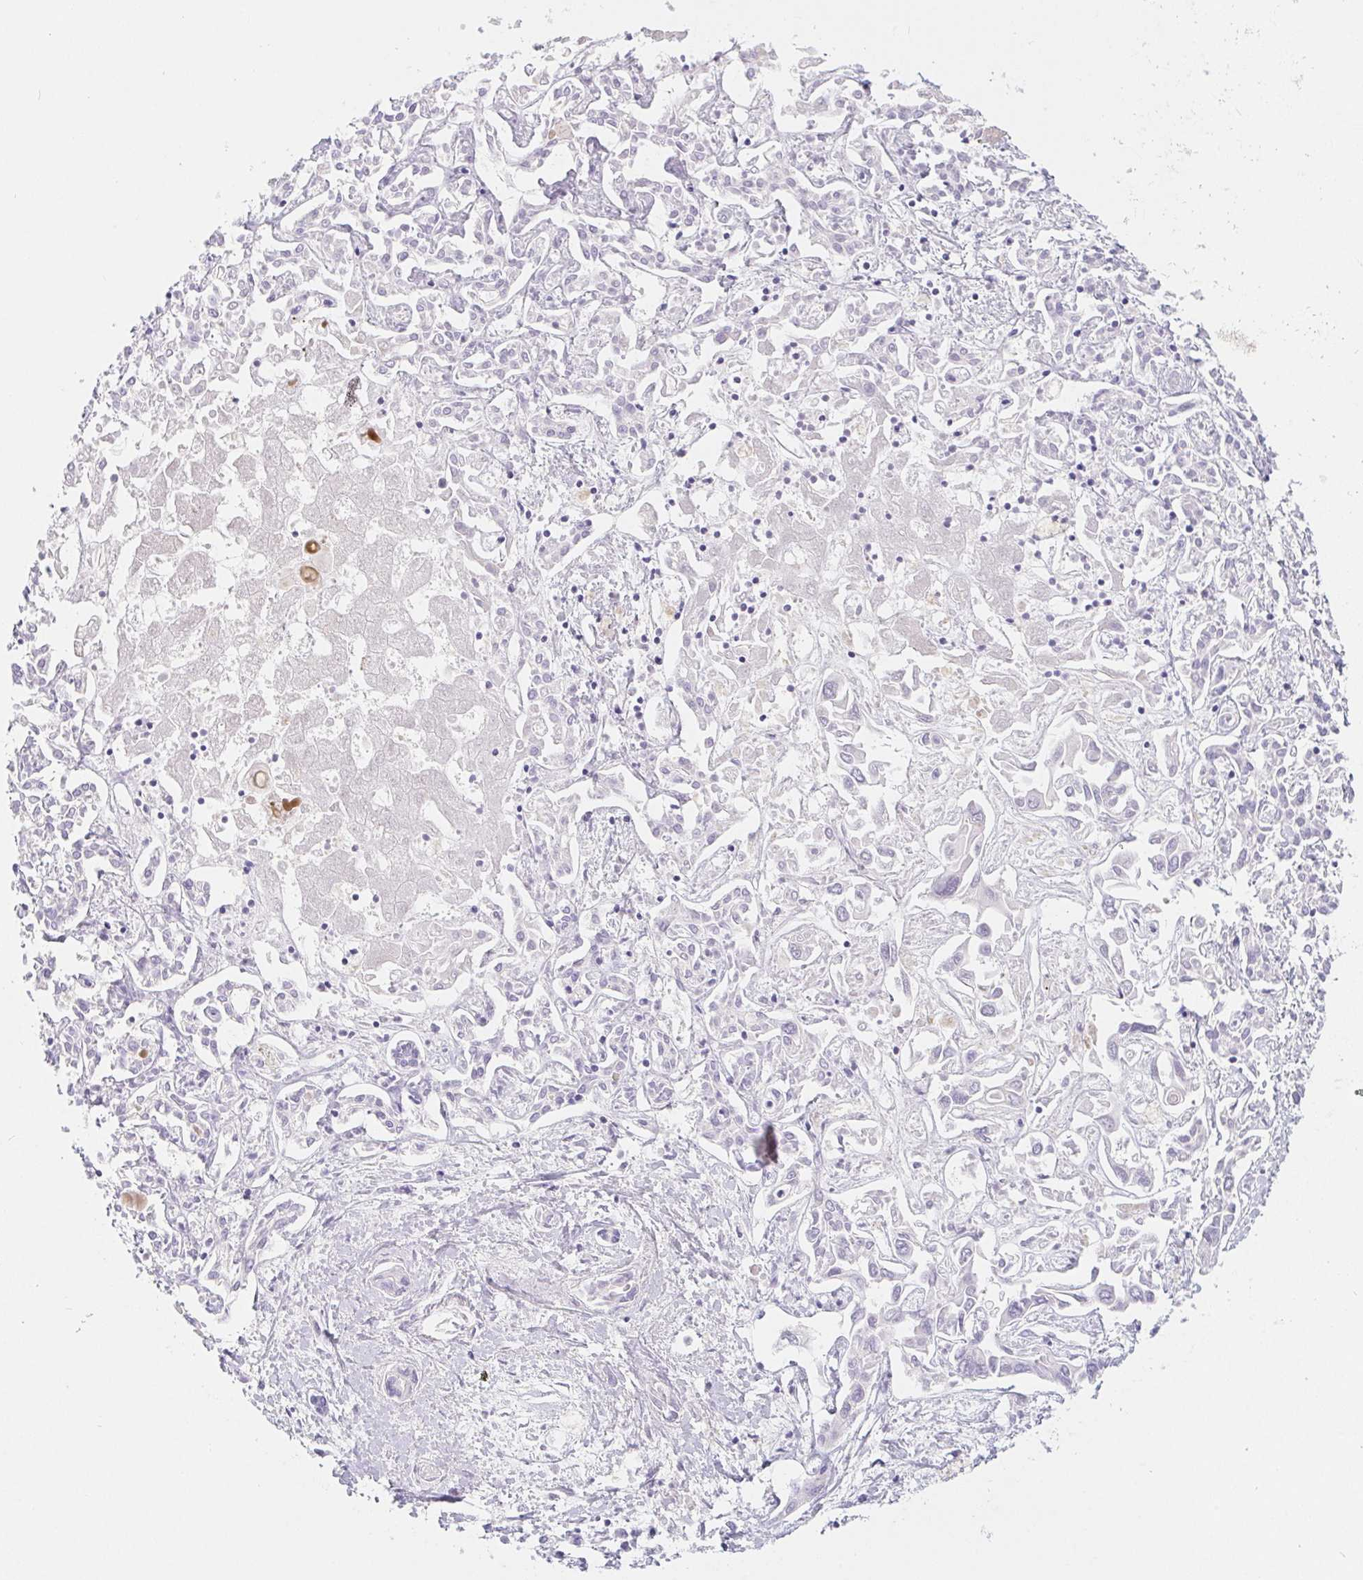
{"staining": {"intensity": "negative", "quantity": "none", "location": "none"}, "tissue": "liver cancer", "cell_type": "Tumor cells", "image_type": "cancer", "snomed": [{"axis": "morphology", "description": "Cholangiocarcinoma"}, {"axis": "topography", "description": "Liver"}], "caption": "Immunohistochemistry (IHC) photomicrograph of human liver cancer (cholangiocarcinoma) stained for a protein (brown), which displays no staining in tumor cells. The staining was performed using DAB to visualize the protein expression in brown, while the nuclei were stained in blue with hematoxylin (Magnification: 20x).", "gene": "PNLIP", "patient": {"sex": "female", "age": 64}}